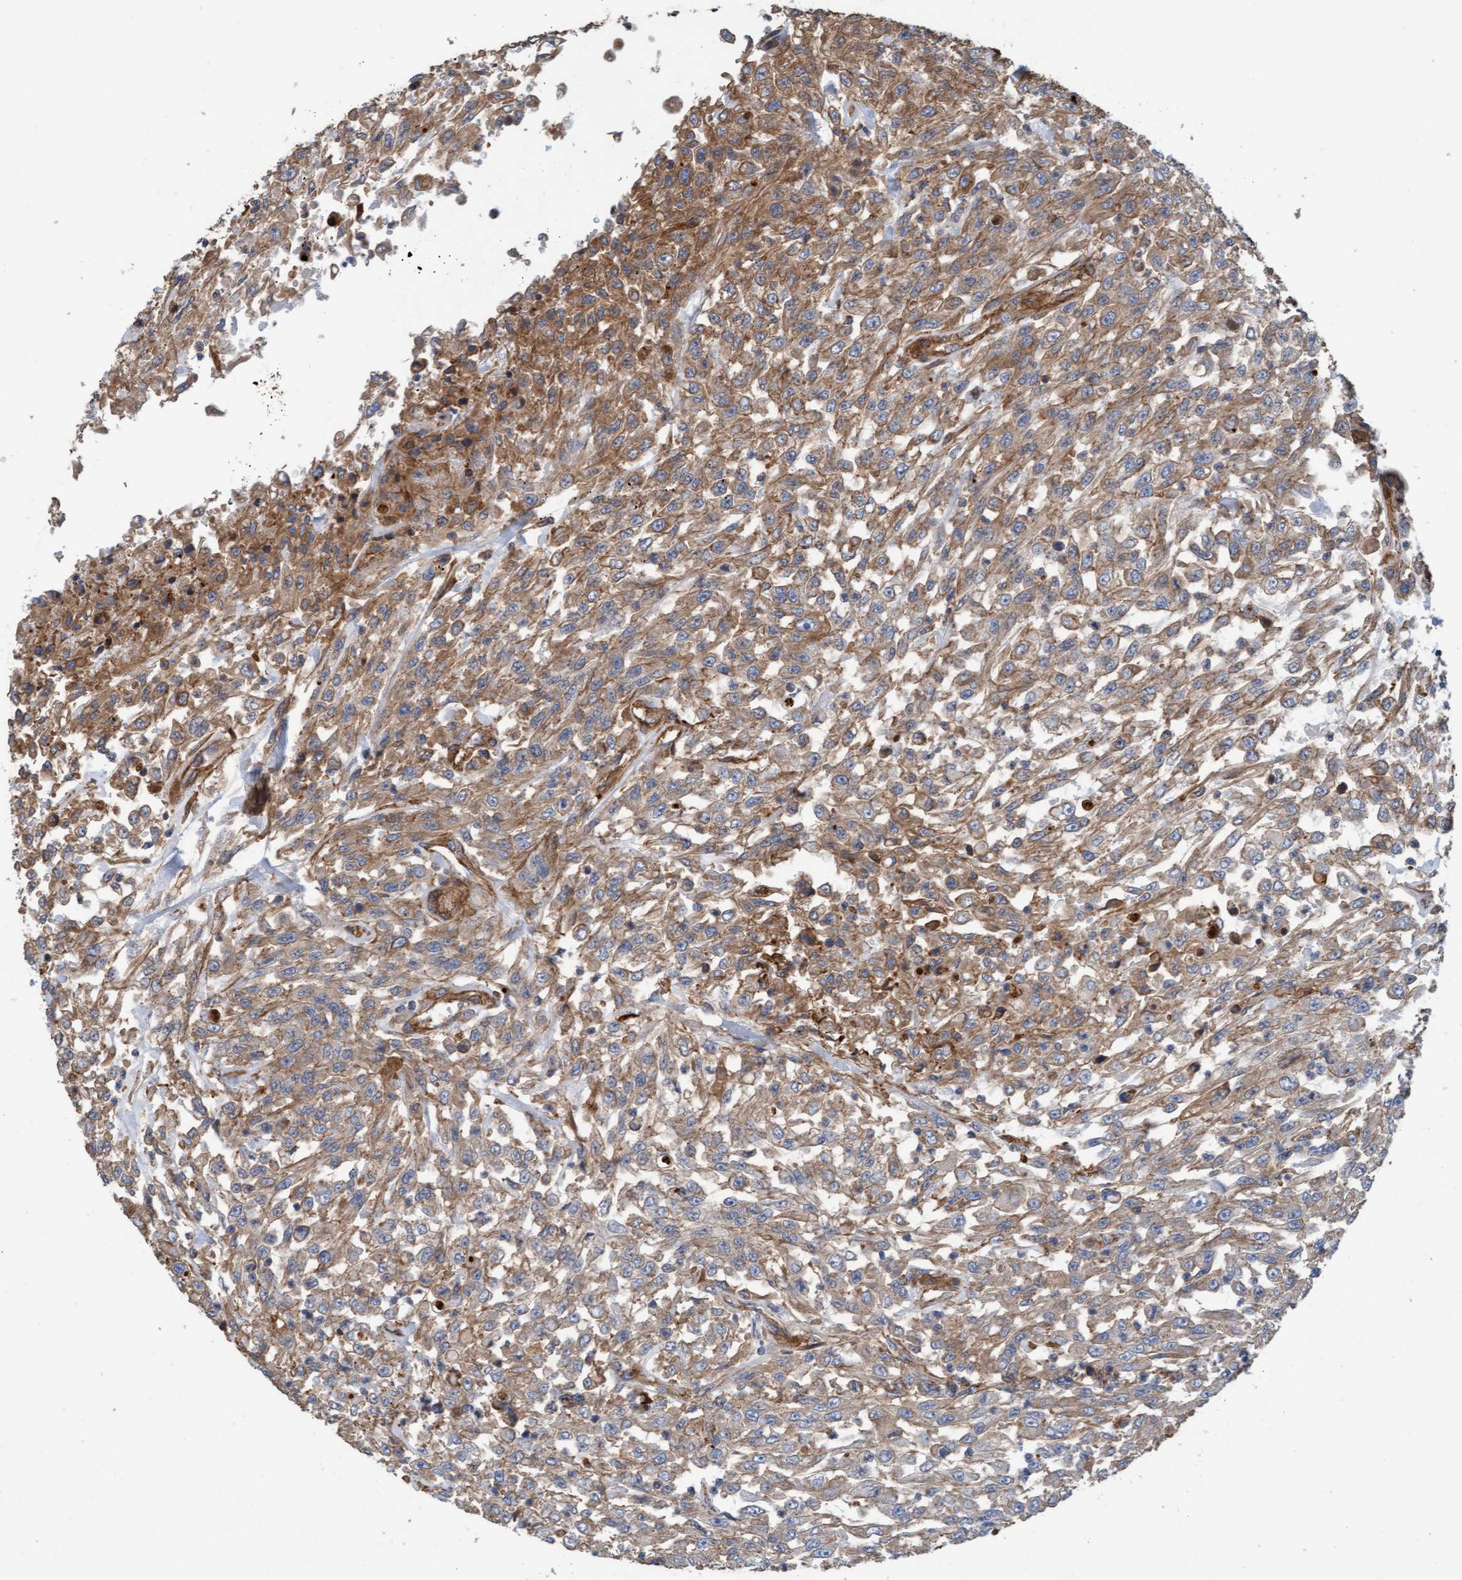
{"staining": {"intensity": "moderate", "quantity": ">75%", "location": "cytoplasmic/membranous"}, "tissue": "urothelial cancer", "cell_type": "Tumor cells", "image_type": "cancer", "snomed": [{"axis": "morphology", "description": "Urothelial carcinoma, High grade"}, {"axis": "topography", "description": "Urinary bladder"}], "caption": "Tumor cells reveal medium levels of moderate cytoplasmic/membranous staining in approximately >75% of cells in human urothelial cancer.", "gene": "STXBP4", "patient": {"sex": "male", "age": 46}}